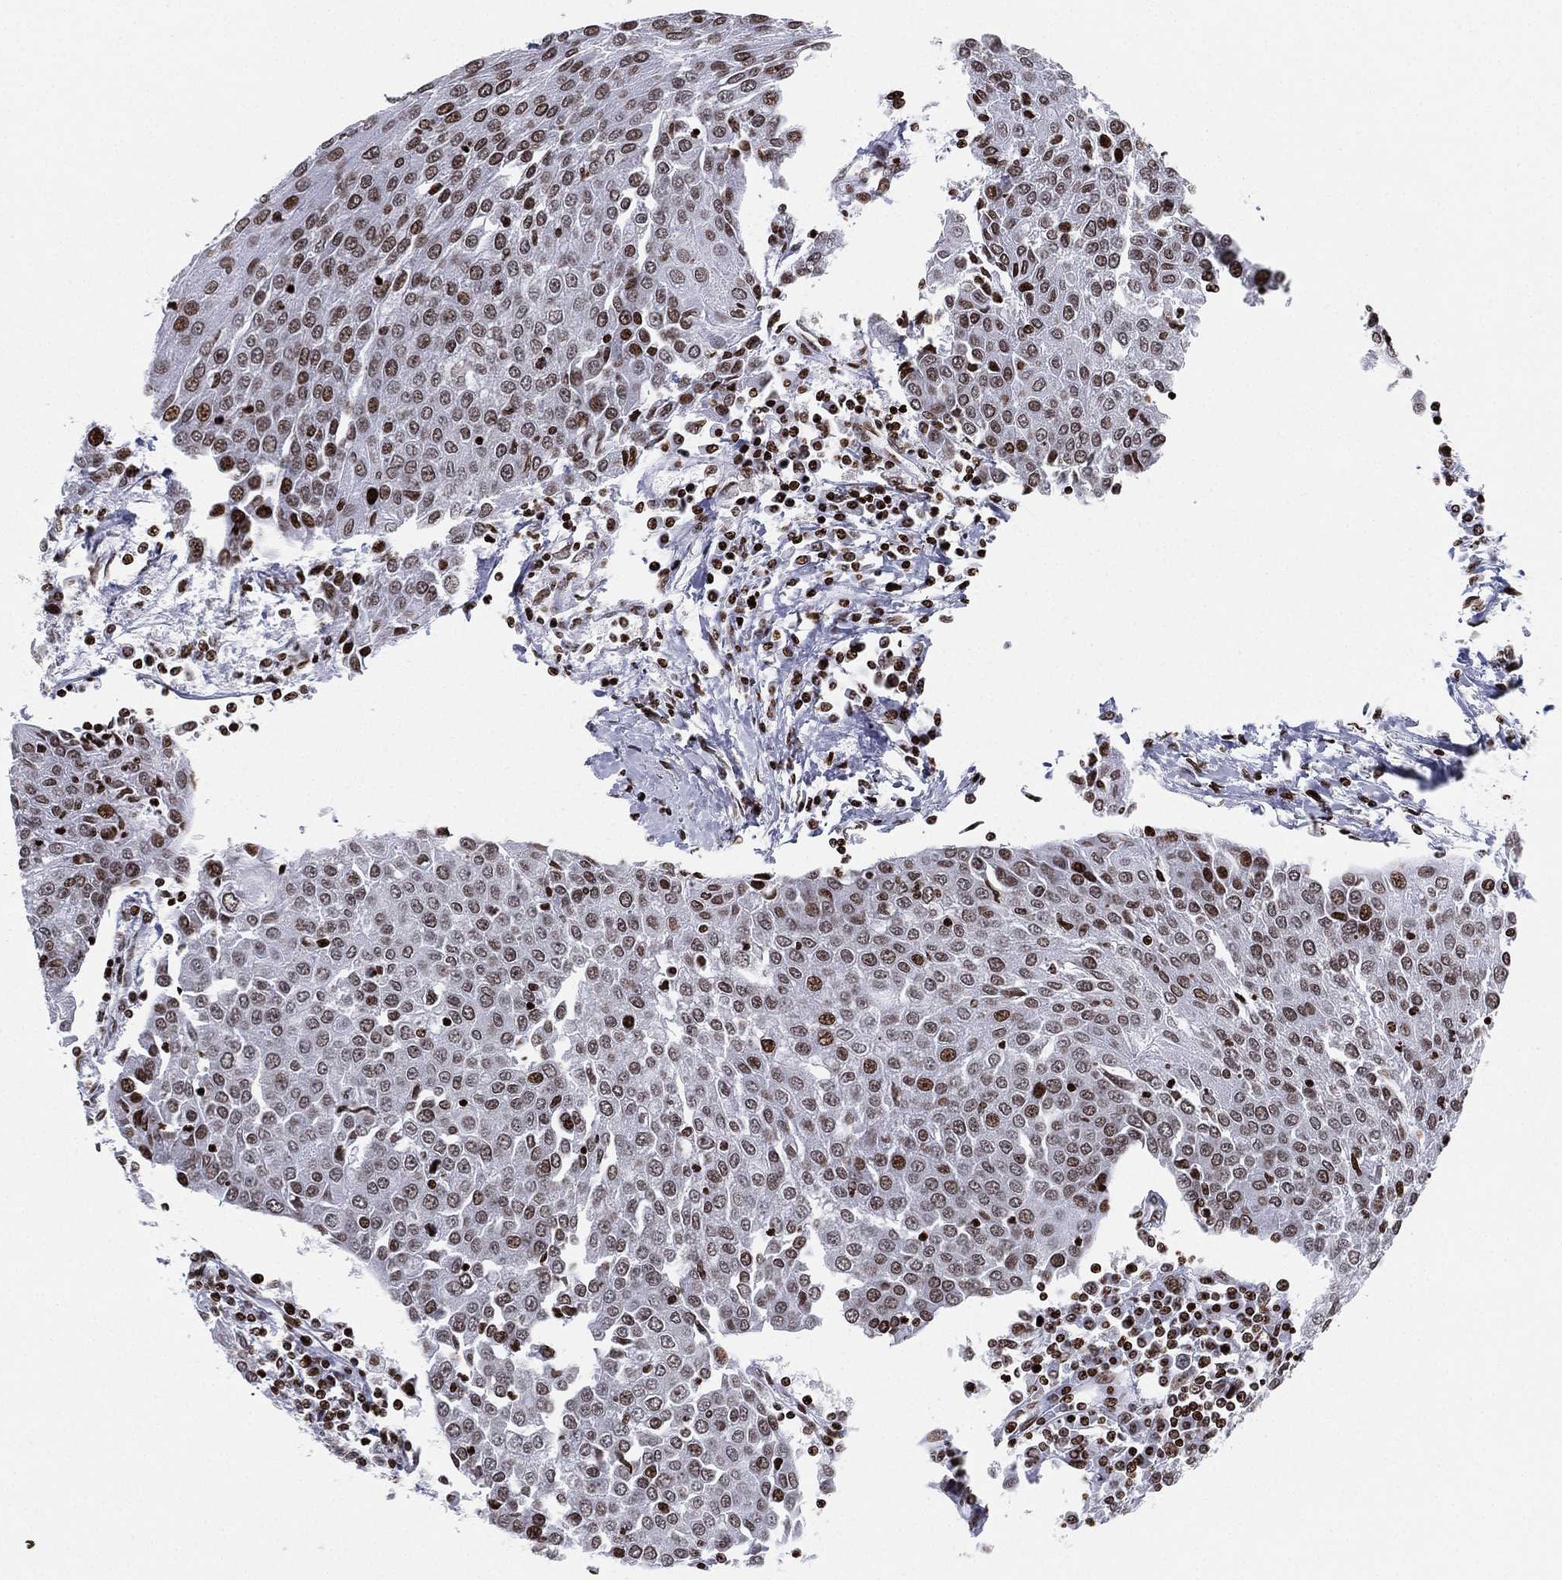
{"staining": {"intensity": "moderate", "quantity": "<25%", "location": "nuclear"}, "tissue": "urothelial cancer", "cell_type": "Tumor cells", "image_type": "cancer", "snomed": [{"axis": "morphology", "description": "Urothelial carcinoma, High grade"}, {"axis": "topography", "description": "Urinary bladder"}], "caption": "Immunohistochemical staining of human urothelial carcinoma (high-grade) exhibits moderate nuclear protein expression in about <25% of tumor cells. (DAB = brown stain, brightfield microscopy at high magnification).", "gene": "MFSD14A", "patient": {"sex": "female", "age": 85}}